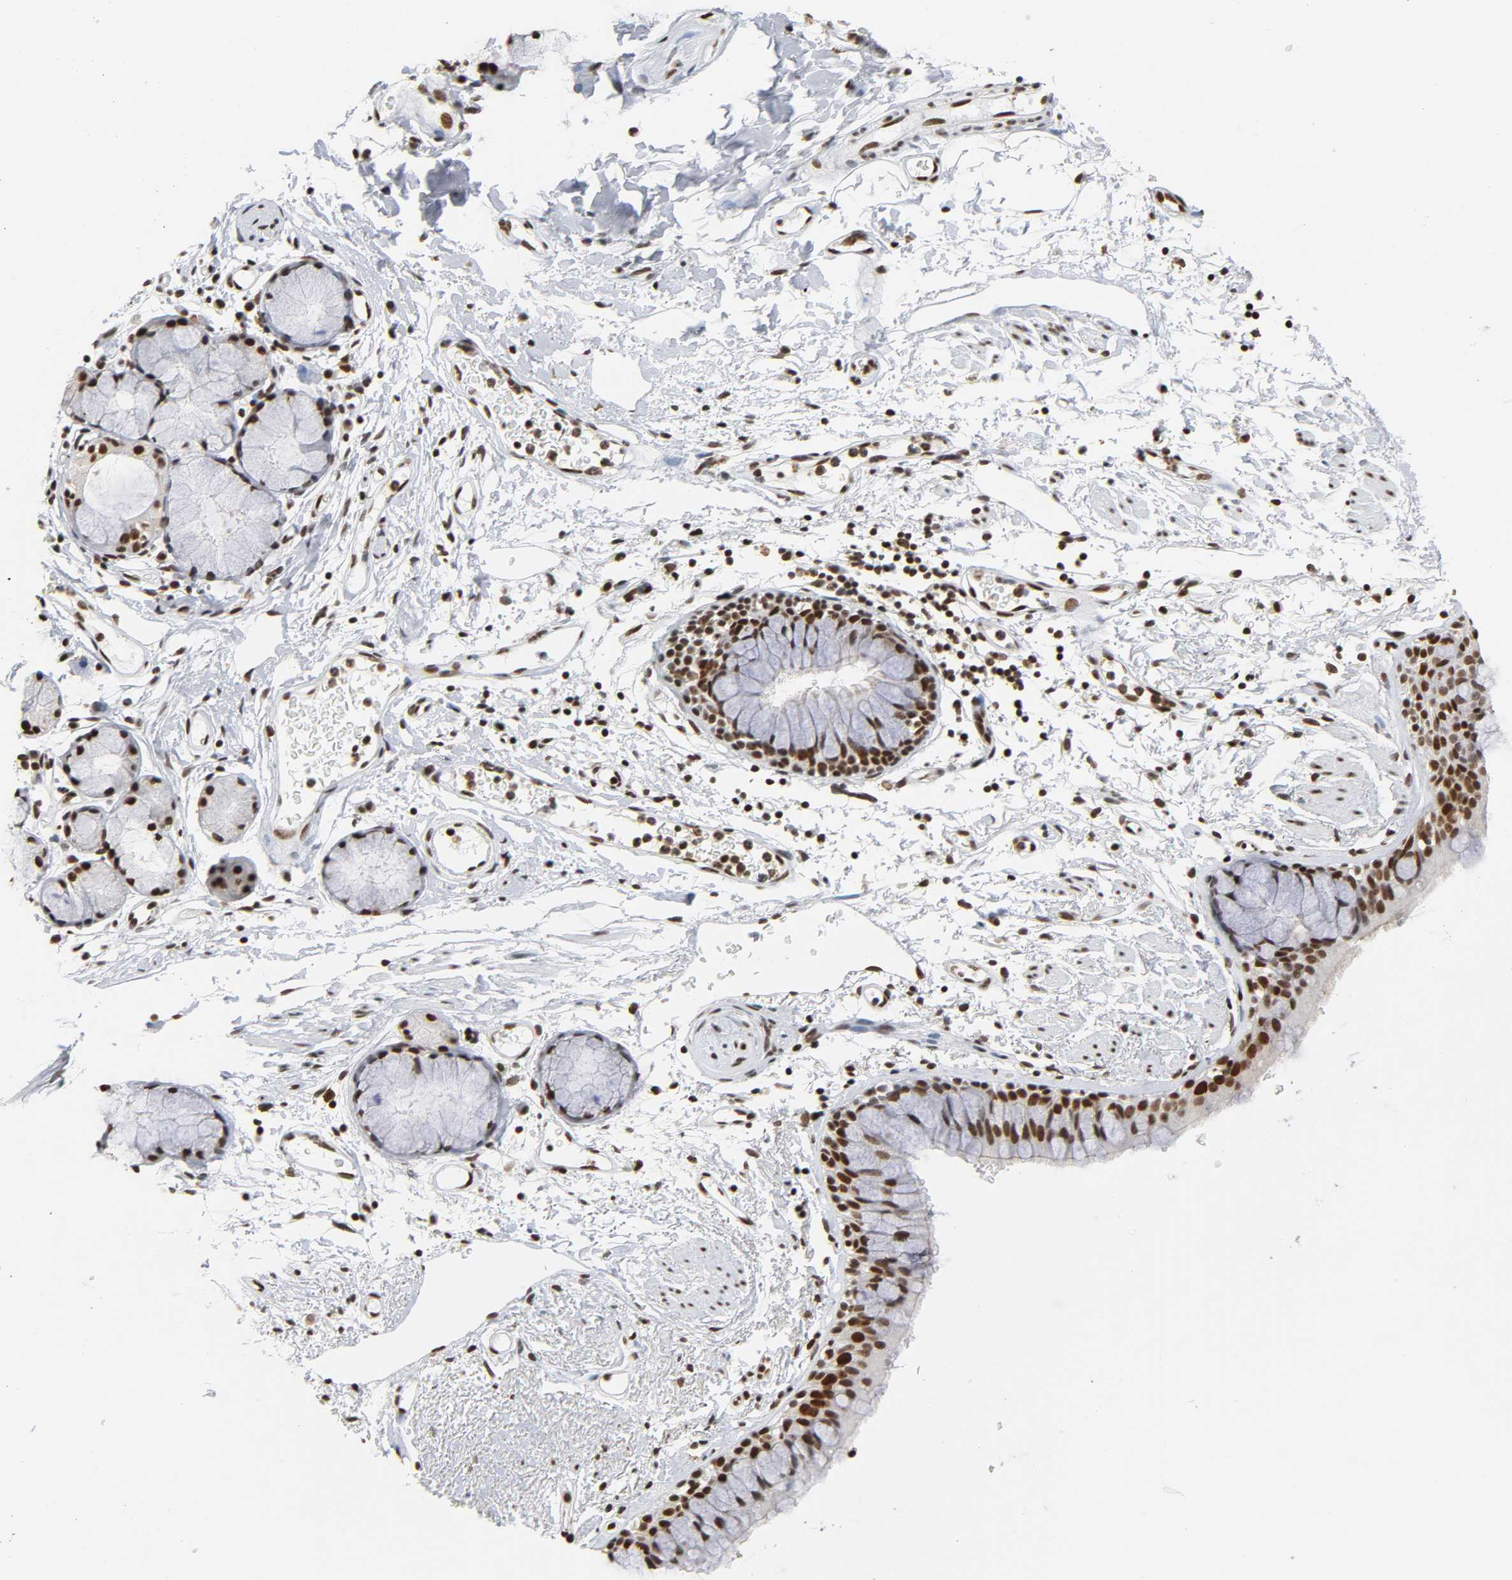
{"staining": {"intensity": "strong", "quantity": ">75%", "location": "nuclear"}, "tissue": "bronchus", "cell_type": "Respiratory epithelial cells", "image_type": "normal", "snomed": [{"axis": "morphology", "description": "Normal tissue, NOS"}, {"axis": "topography", "description": "Bronchus"}], "caption": "A histopathology image of human bronchus stained for a protein shows strong nuclear brown staining in respiratory epithelial cells. (Brightfield microscopy of DAB IHC at high magnification).", "gene": "SUMO1", "patient": {"sex": "female", "age": 73}}